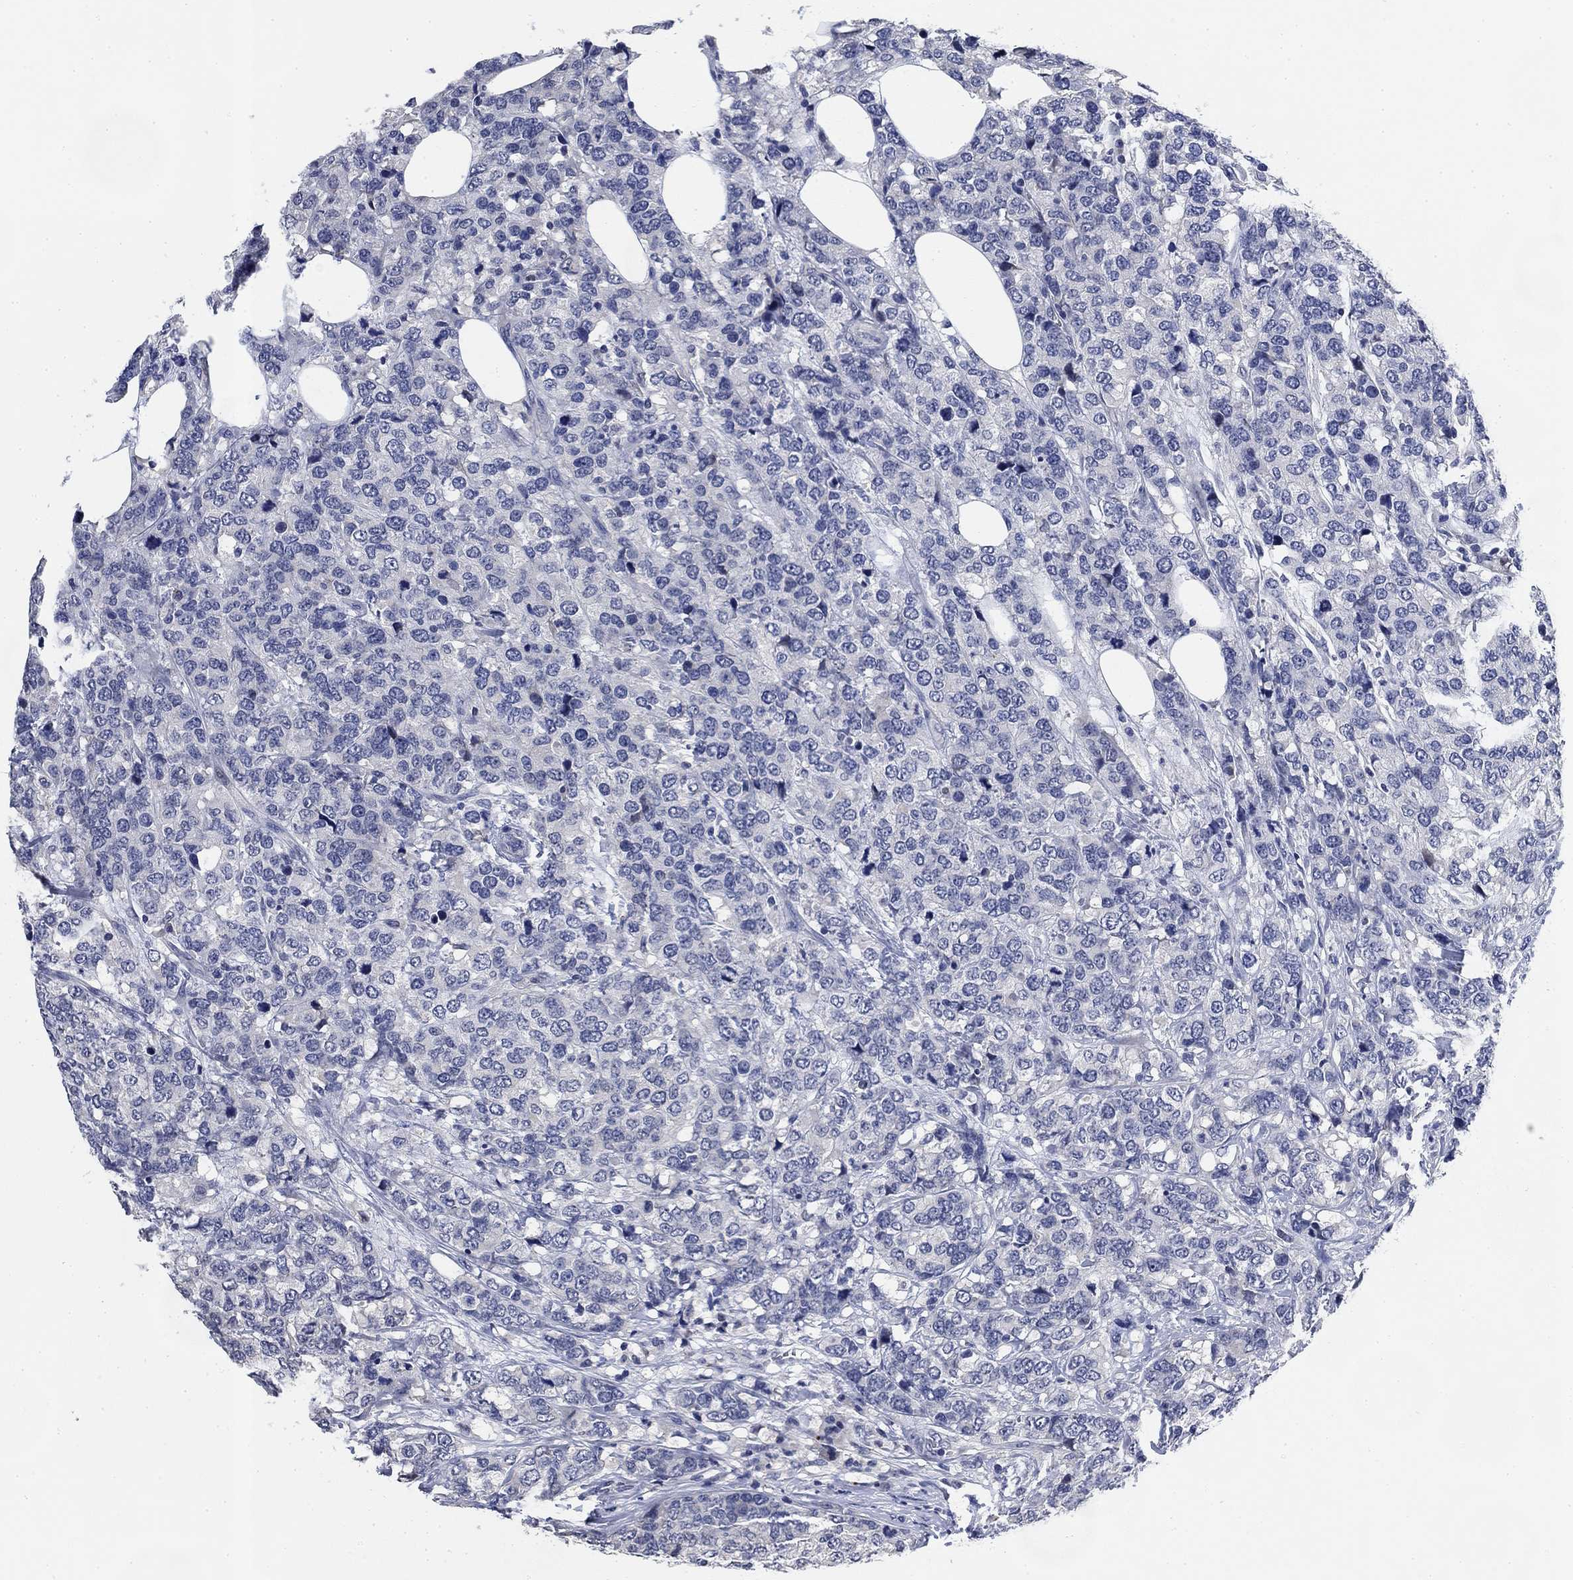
{"staining": {"intensity": "negative", "quantity": "none", "location": "none"}, "tissue": "breast cancer", "cell_type": "Tumor cells", "image_type": "cancer", "snomed": [{"axis": "morphology", "description": "Lobular carcinoma"}, {"axis": "topography", "description": "Breast"}], "caption": "IHC histopathology image of human lobular carcinoma (breast) stained for a protein (brown), which exhibits no positivity in tumor cells.", "gene": "DAZL", "patient": {"sex": "female", "age": 59}}